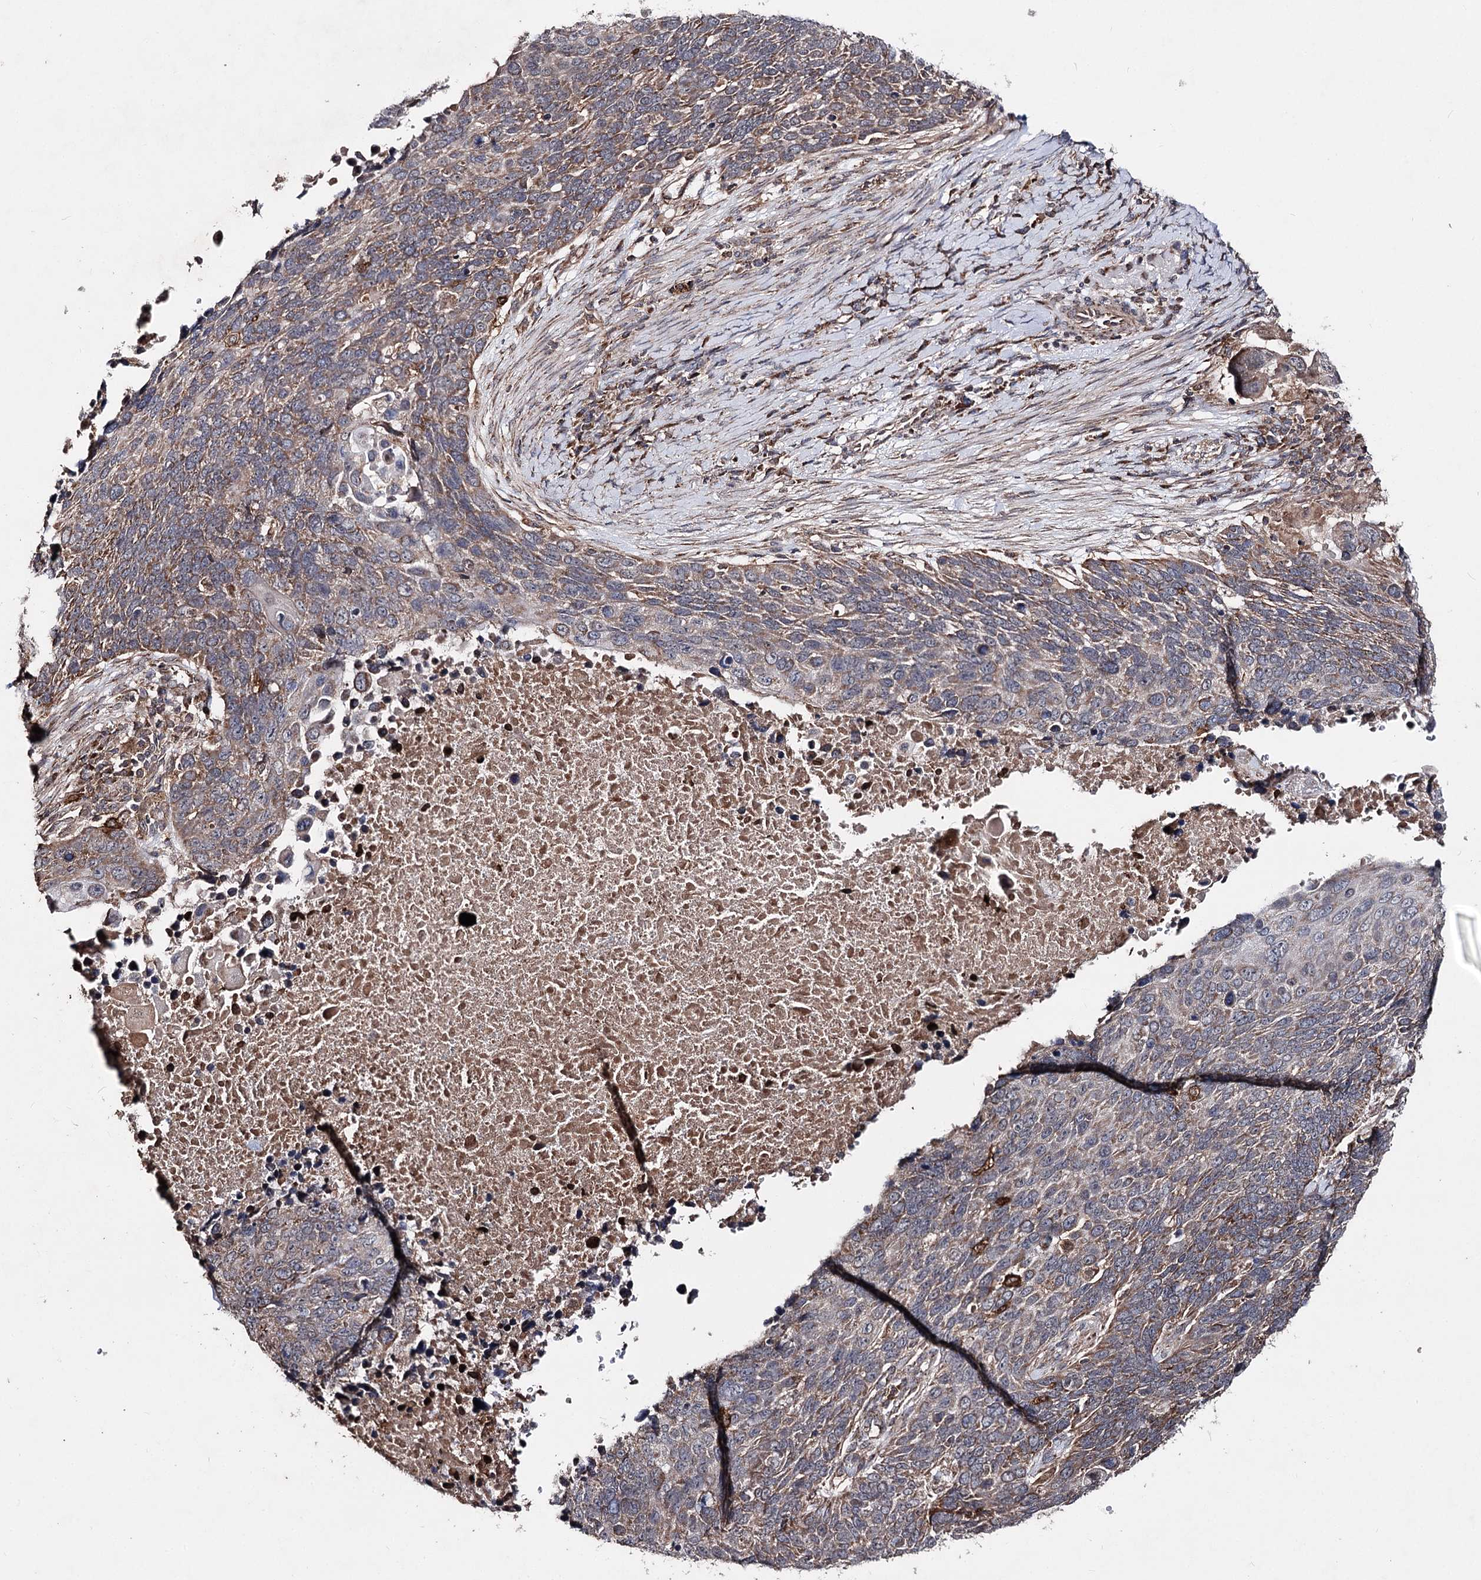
{"staining": {"intensity": "moderate", "quantity": ">75%", "location": "cytoplasmic/membranous"}, "tissue": "lung cancer", "cell_type": "Tumor cells", "image_type": "cancer", "snomed": [{"axis": "morphology", "description": "Normal tissue, NOS"}, {"axis": "morphology", "description": "Squamous cell carcinoma, NOS"}, {"axis": "topography", "description": "Lymph node"}, {"axis": "topography", "description": "Lung"}], "caption": "This photomicrograph reveals immunohistochemistry staining of human lung cancer, with medium moderate cytoplasmic/membranous staining in approximately >75% of tumor cells.", "gene": "MINDY3", "patient": {"sex": "male", "age": 66}}